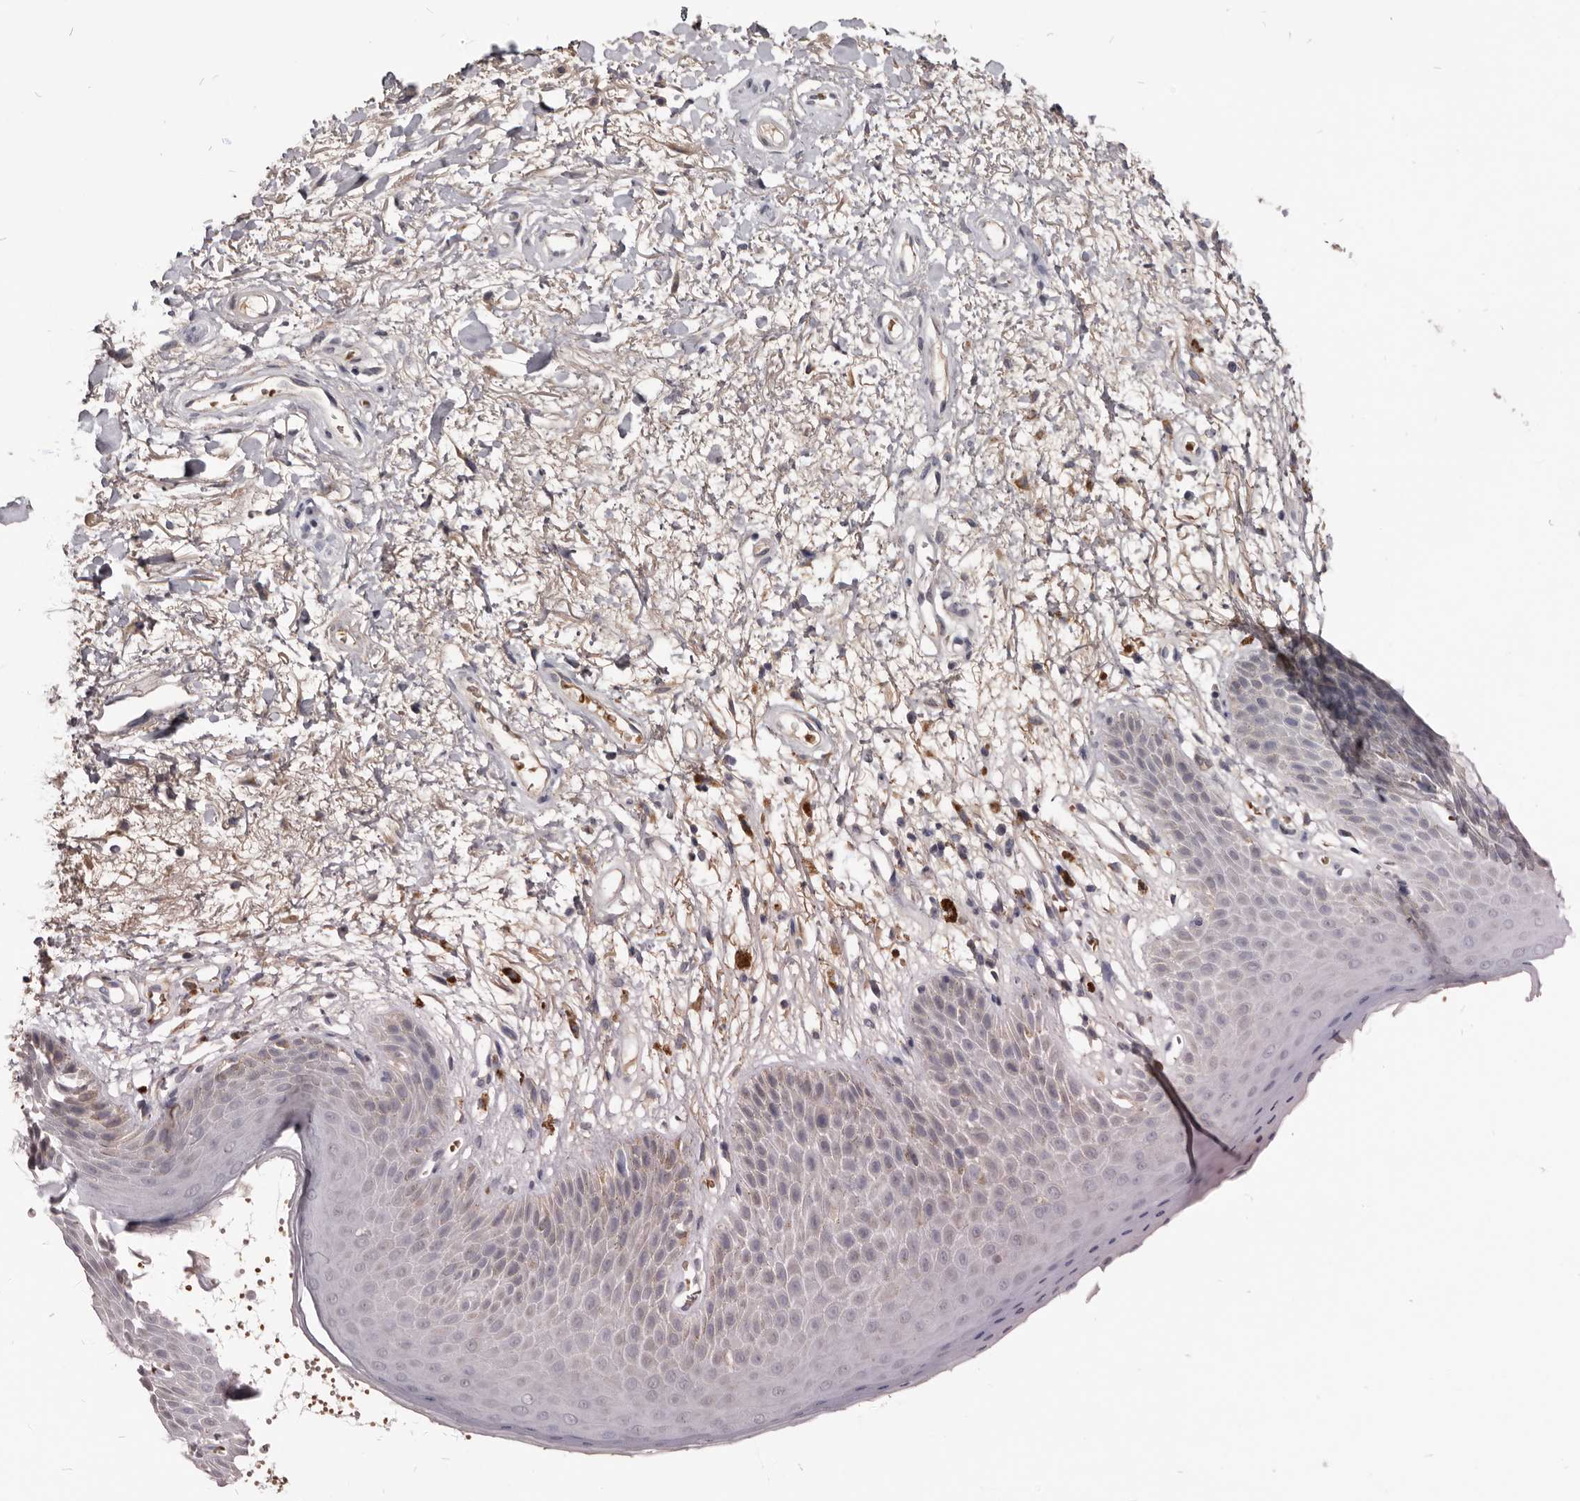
{"staining": {"intensity": "weak", "quantity": "<25%", "location": "cytoplasmic/membranous"}, "tissue": "skin", "cell_type": "Epidermal cells", "image_type": "normal", "snomed": [{"axis": "morphology", "description": "Normal tissue, NOS"}, {"axis": "topography", "description": "Anal"}], "caption": "This image is of normal skin stained with immunohistochemistry to label a protein in brown with the nuclei are counter-stained blue. There is no positivity in epidermal cells.", "gene": "NENF", "patient": {"sex": "male", "age": 74}}